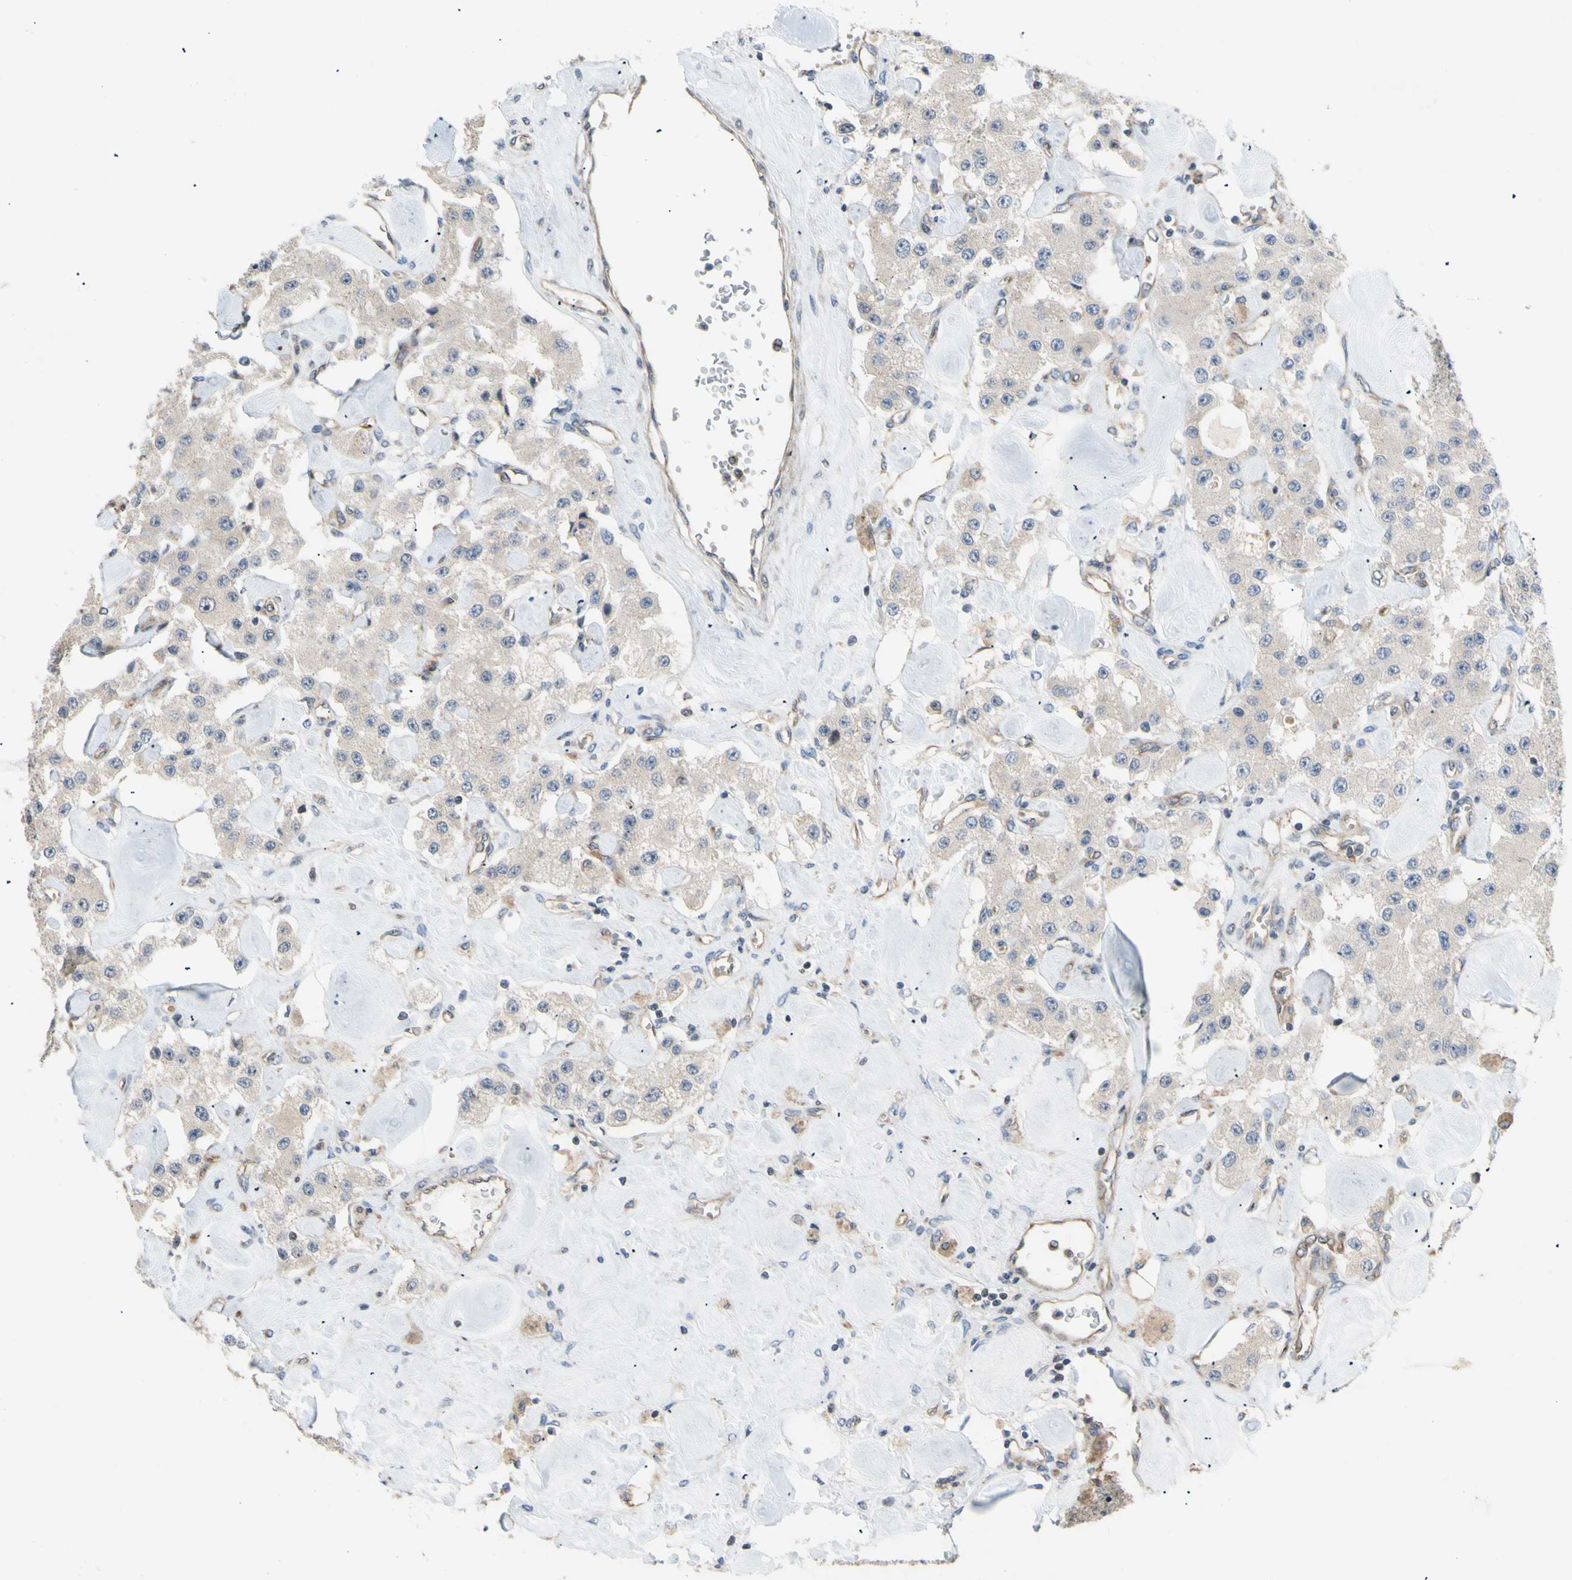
{"staining": {"intensity": "weak", "quantity": "<25%", "location": "cytoplasmic/membranous"}, "tissue": "carcinoid", "cell_type": "Tumor cells", "image_type": "cancer", "snomed": [{"axis": "morphology", "description": "Carcinoid, malignant, NOS"}, {"axis": "topography", "description": "Pancreas"}], "caption": "This image is of carcinoid stained with immunohistochemistry (IHC) to label a protein in brown with the nuclei are counter-stained blue. There is no expression in tumor cells.", "gene": "DYNLRB1", "patient": {"sex": "male", "age": 41}}